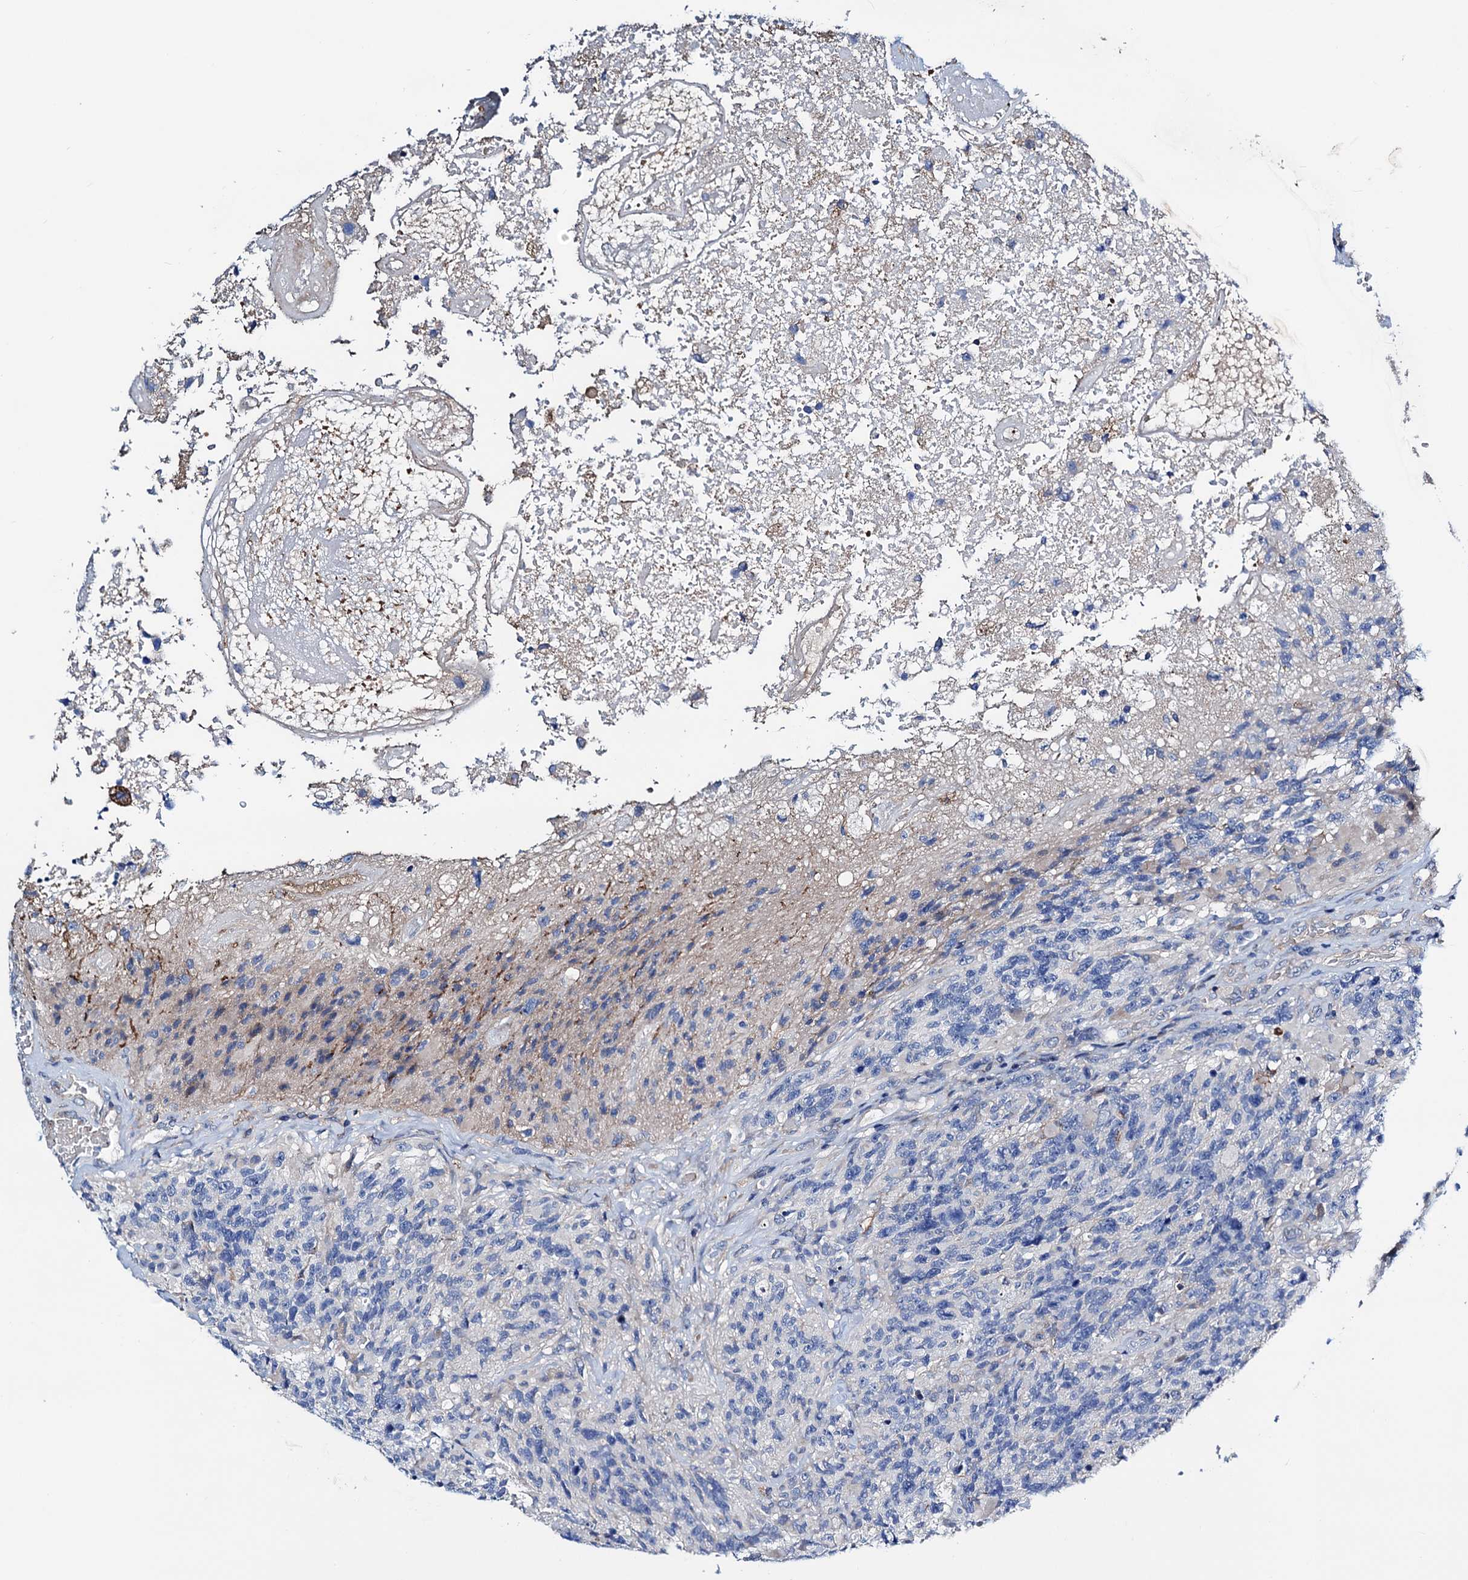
{"staining": {"intensity": "negative", "quantity": "none", "location": "none"}, "tissue": "glioma", "cell_type": "Tumor cells", "image_type": "cancer", "snomed": [{"axis": "morphology", "description": "Glioma, malignant, High grade"}, {"axis": "topography", "description": "Brain"}], "caption": "Protein analysis of glioma shows no significant staining in tumor cells.", "gene": "GCOM1", "patient": {"sex": "male", "age": 76}}